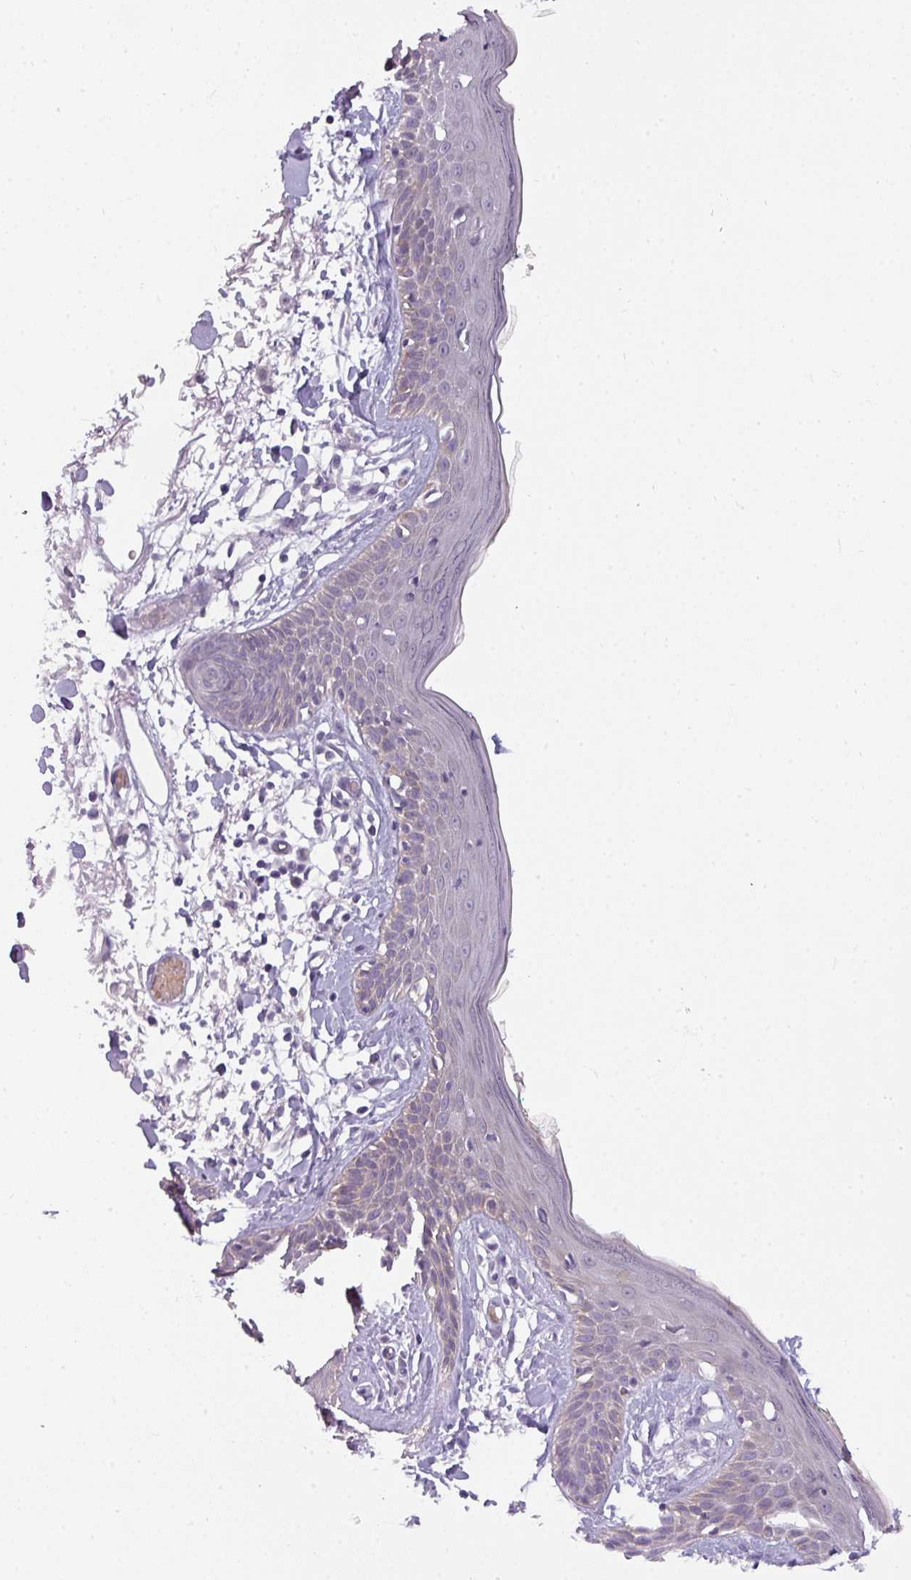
{"staining": {"intensity": "negative", "quantity": "none", "location": "none"}, "tissue": "skin", "cell_type": "Fibroblasts", "image_type": "normal", "snomed": [{"axis": "morphology", "description": "Normal tissue, NOS"}, {"axis": "topography", "description": "Skin"}], "caption": "Fibroblasts show no significant protein positivity in unremarkable skin. Nuclei are stained in blue.", "gene": "C2orf68", "patient": {"sex": "male", "age": 79}}